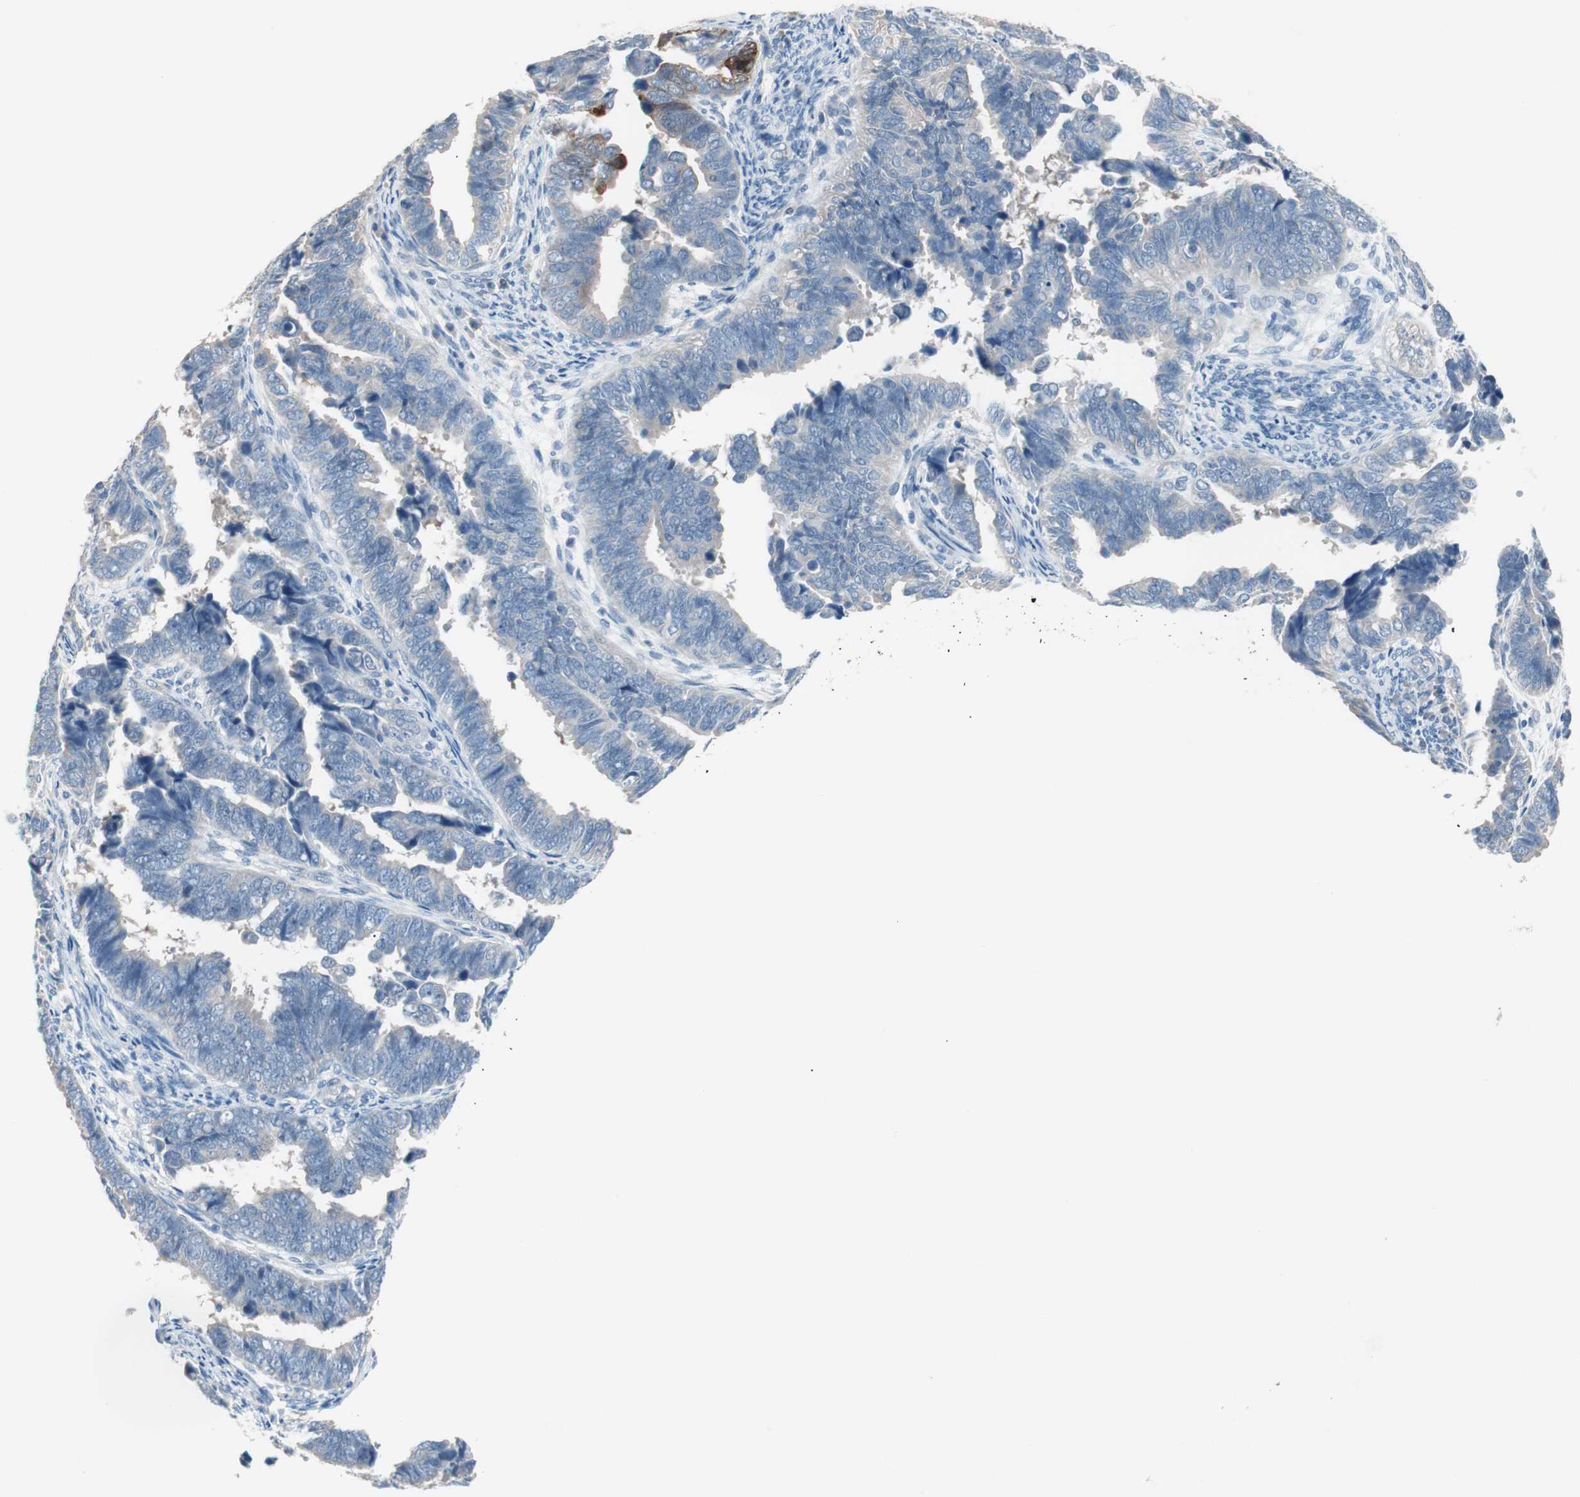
{"staining": {"intensity": "negative", "quantity": "none", "location": "none"}, "tissue": "endometrial cancer", "cell_type": "Tumor cells", "image_type": "cancer", "snomed": [{"axis": "morphology", "description": "Adenocarcinoma, NOS"}, {"axis": "topography", "description": "Endometrium"}], "caption": "This micrograph is of endometrial adenocarcinoma stained with immunohistochemistry (IHC) to label a protein in brown with the nuclei are counter-stained blue. There is no staining in tumor cells.", "gene": "VIL1", "patient": {"sex": "female", "age": 75}}